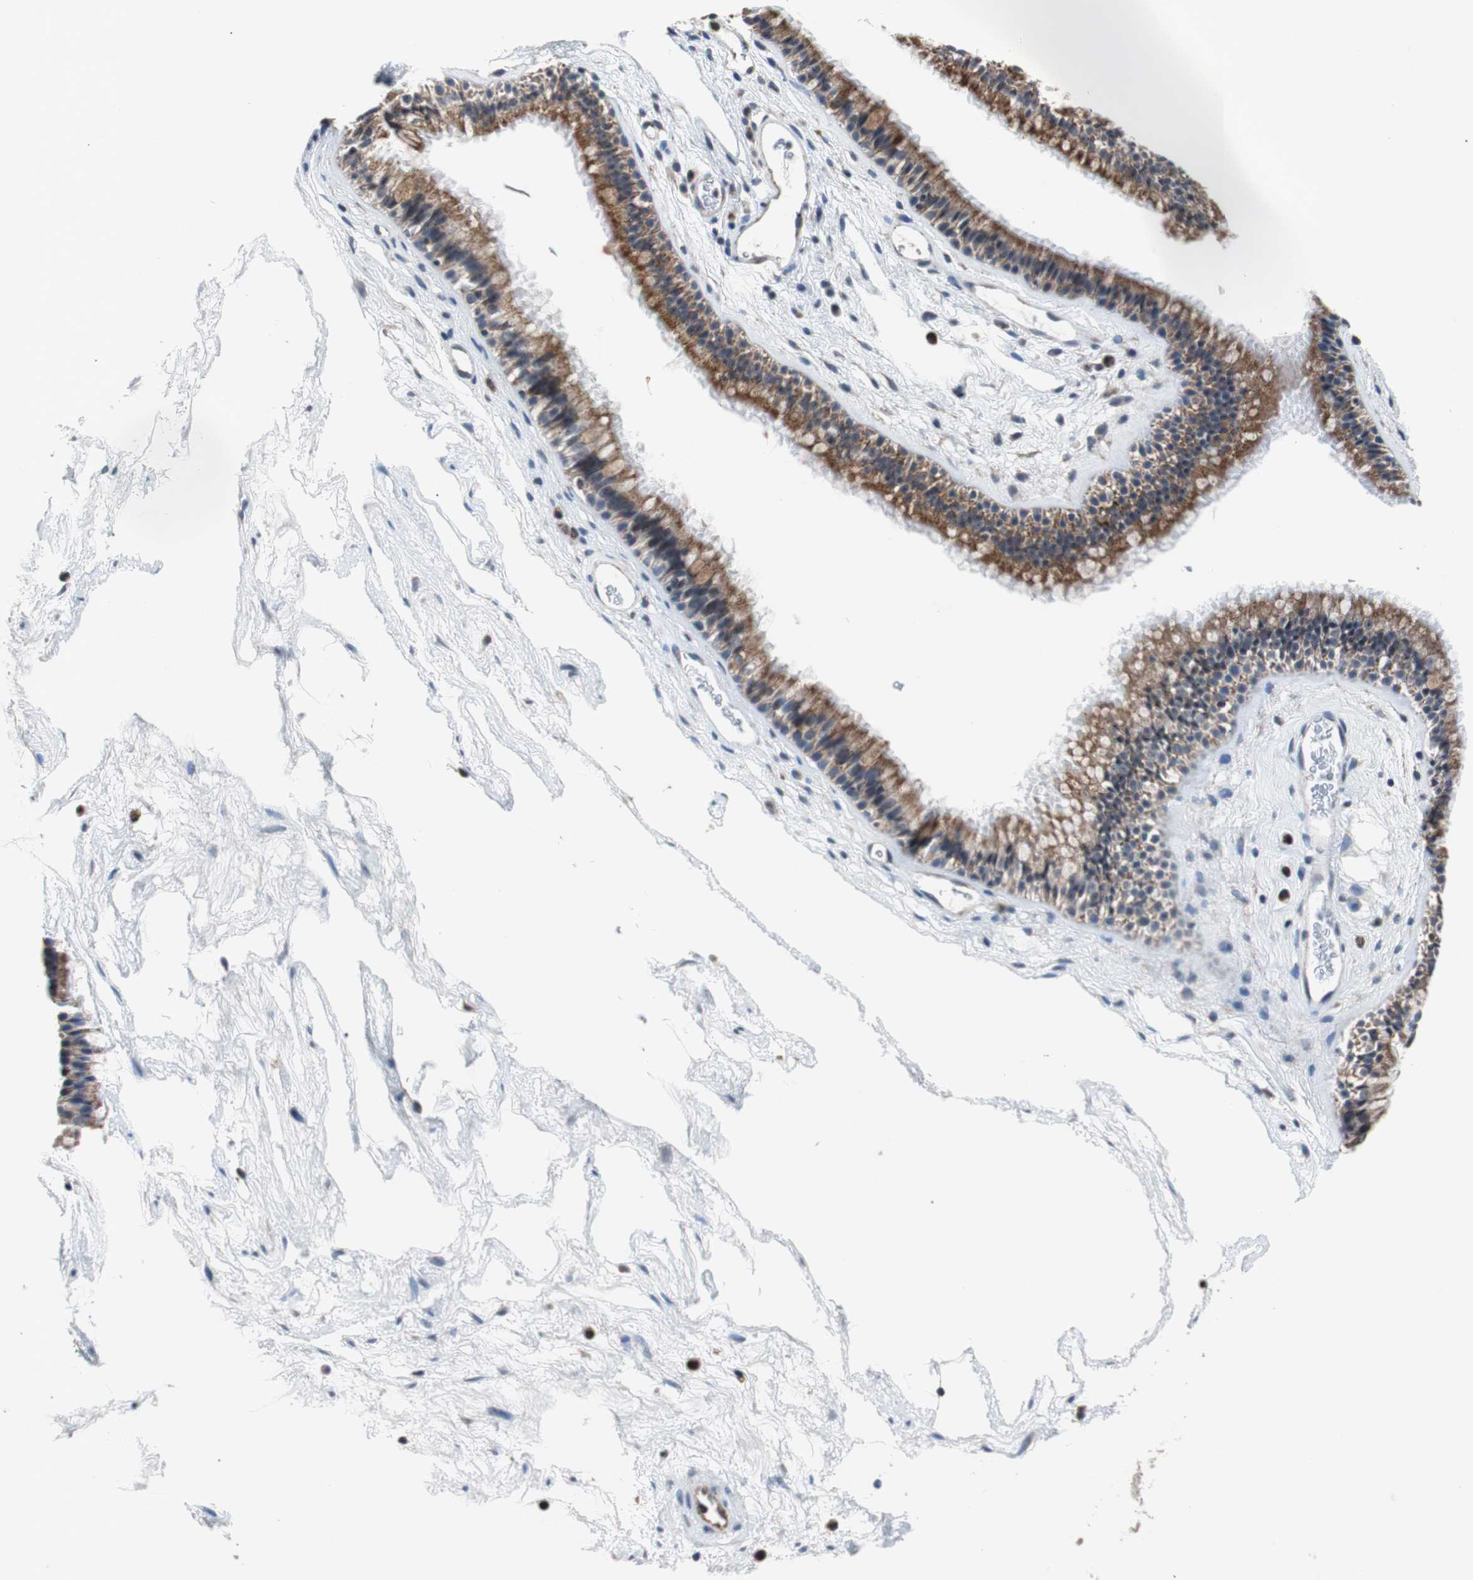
{"staining": {"intensity": "strong", "quantity": ">75%", "location": "cytoplasmic/membranous"}, "tissue": "nasopharynx", "cell_type": "Respiratory epithelial cells", "image_type": "normal", "snomed": [{"axis": "morphology", "description": "Normal tissue, NOS"}, {"axis": "morphology", "description": "Inflammation, NOS"}, {"axis": "topography", "description": "Nasopharynx"}], "caption": "Protein expression by immunohistochemistry exhibits strong cytoplasmic/membranous staining in about >75% of respiratory epithelial cells in benign nasopharynx.", "gene": "PITRM1", "patient": {"sex": "male", "age": 48}}